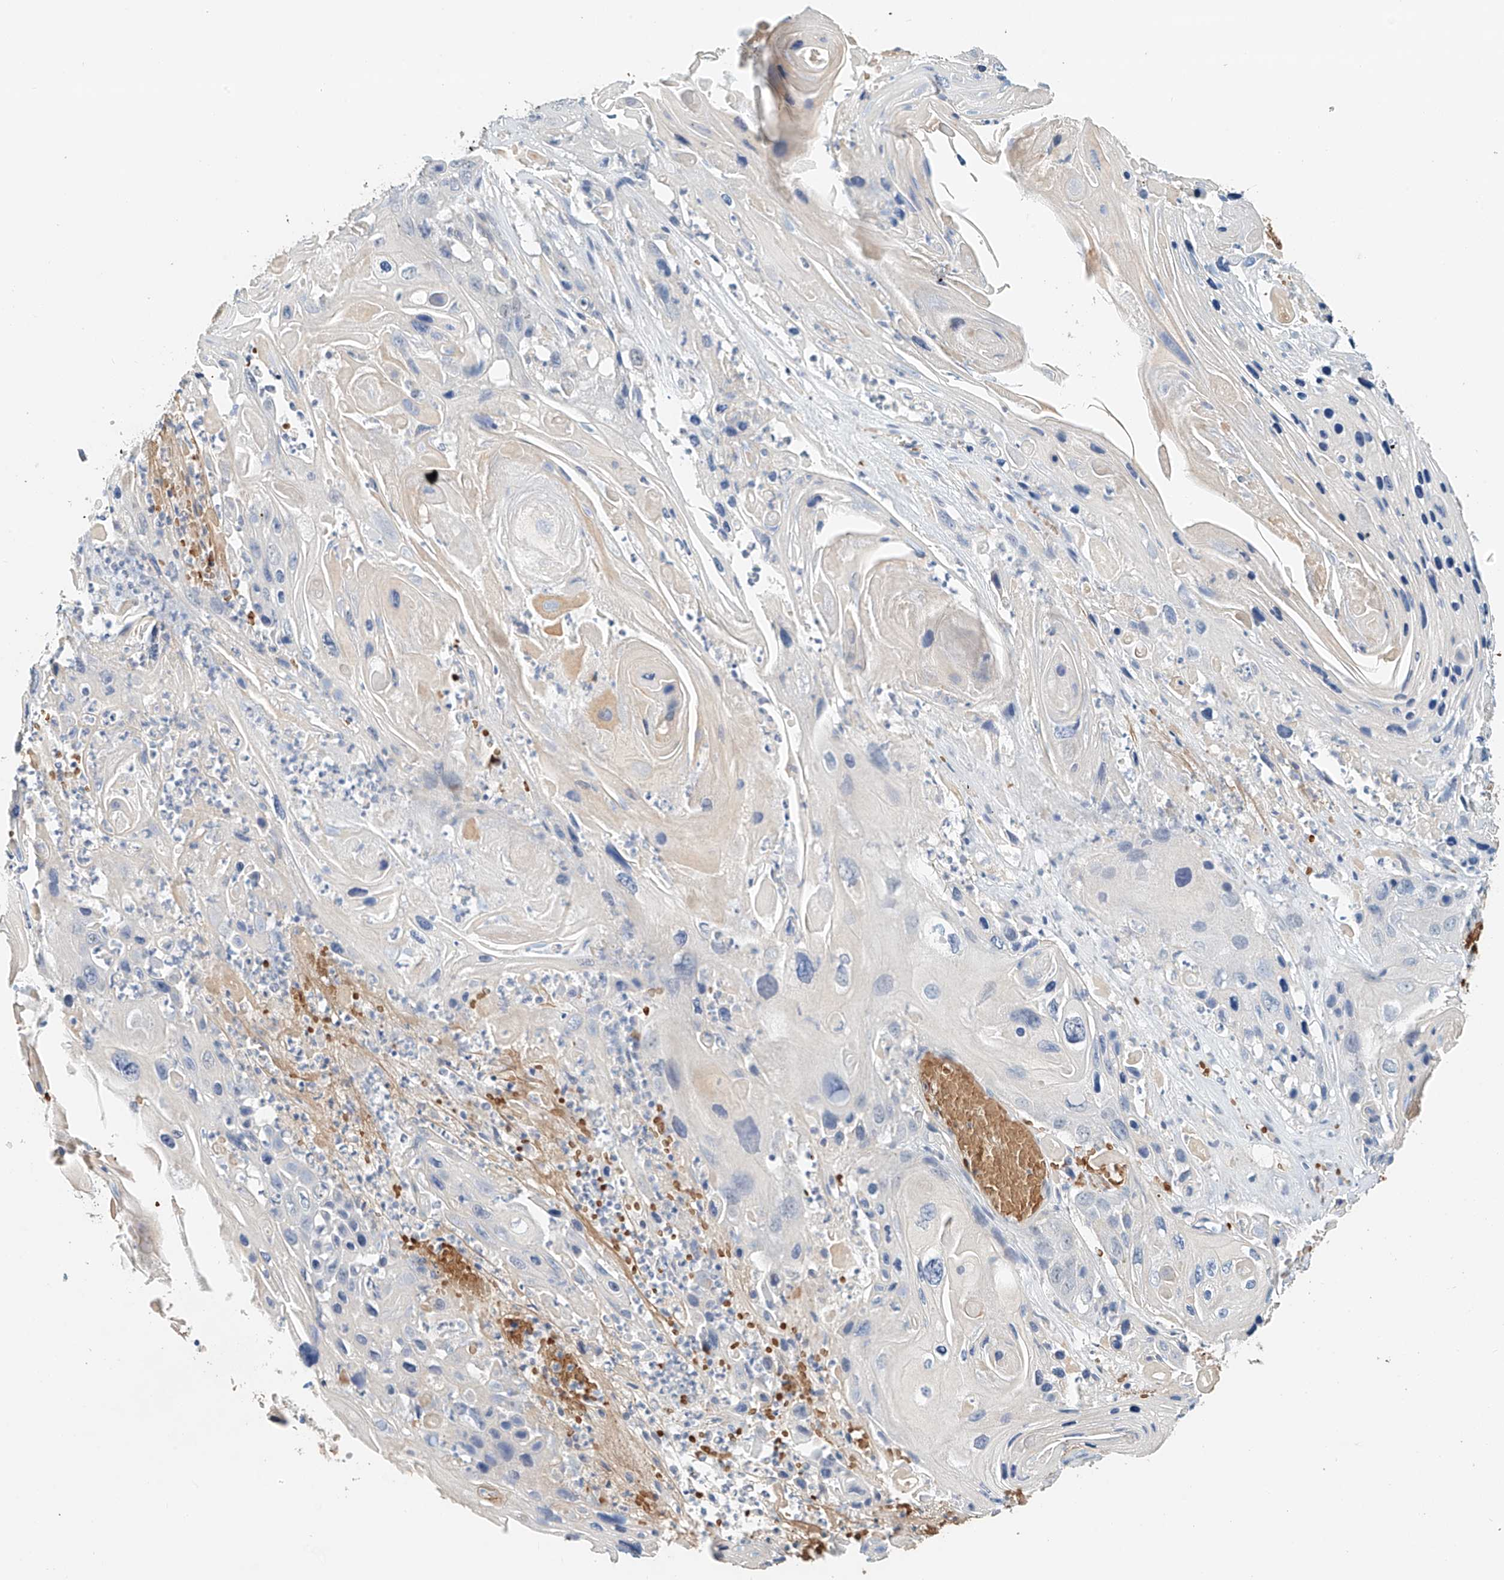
{"staining": {"intensity": "negative", "quantity": "none", "location": "none"}, "tissue": "skin cancer", "cell_type": "Tumor cells", "image_type": "cancer", "snomed": [{"axis": "morphology", "description": "Squamous cell carcinoma, NOS"}, {"axis": "topography", "description": "Skin"}], "caption": "High magnification brightfield microscopy of skin cancer (squamous cell carcinoma) stained with DAB (3,3'-diaminobenzidine) (brown) and counterstained with hematoxylin (blue): tumor cells show no significant positivity.", "gene": "RCAN3", "patient": {"sex": "male", "age": 55}}